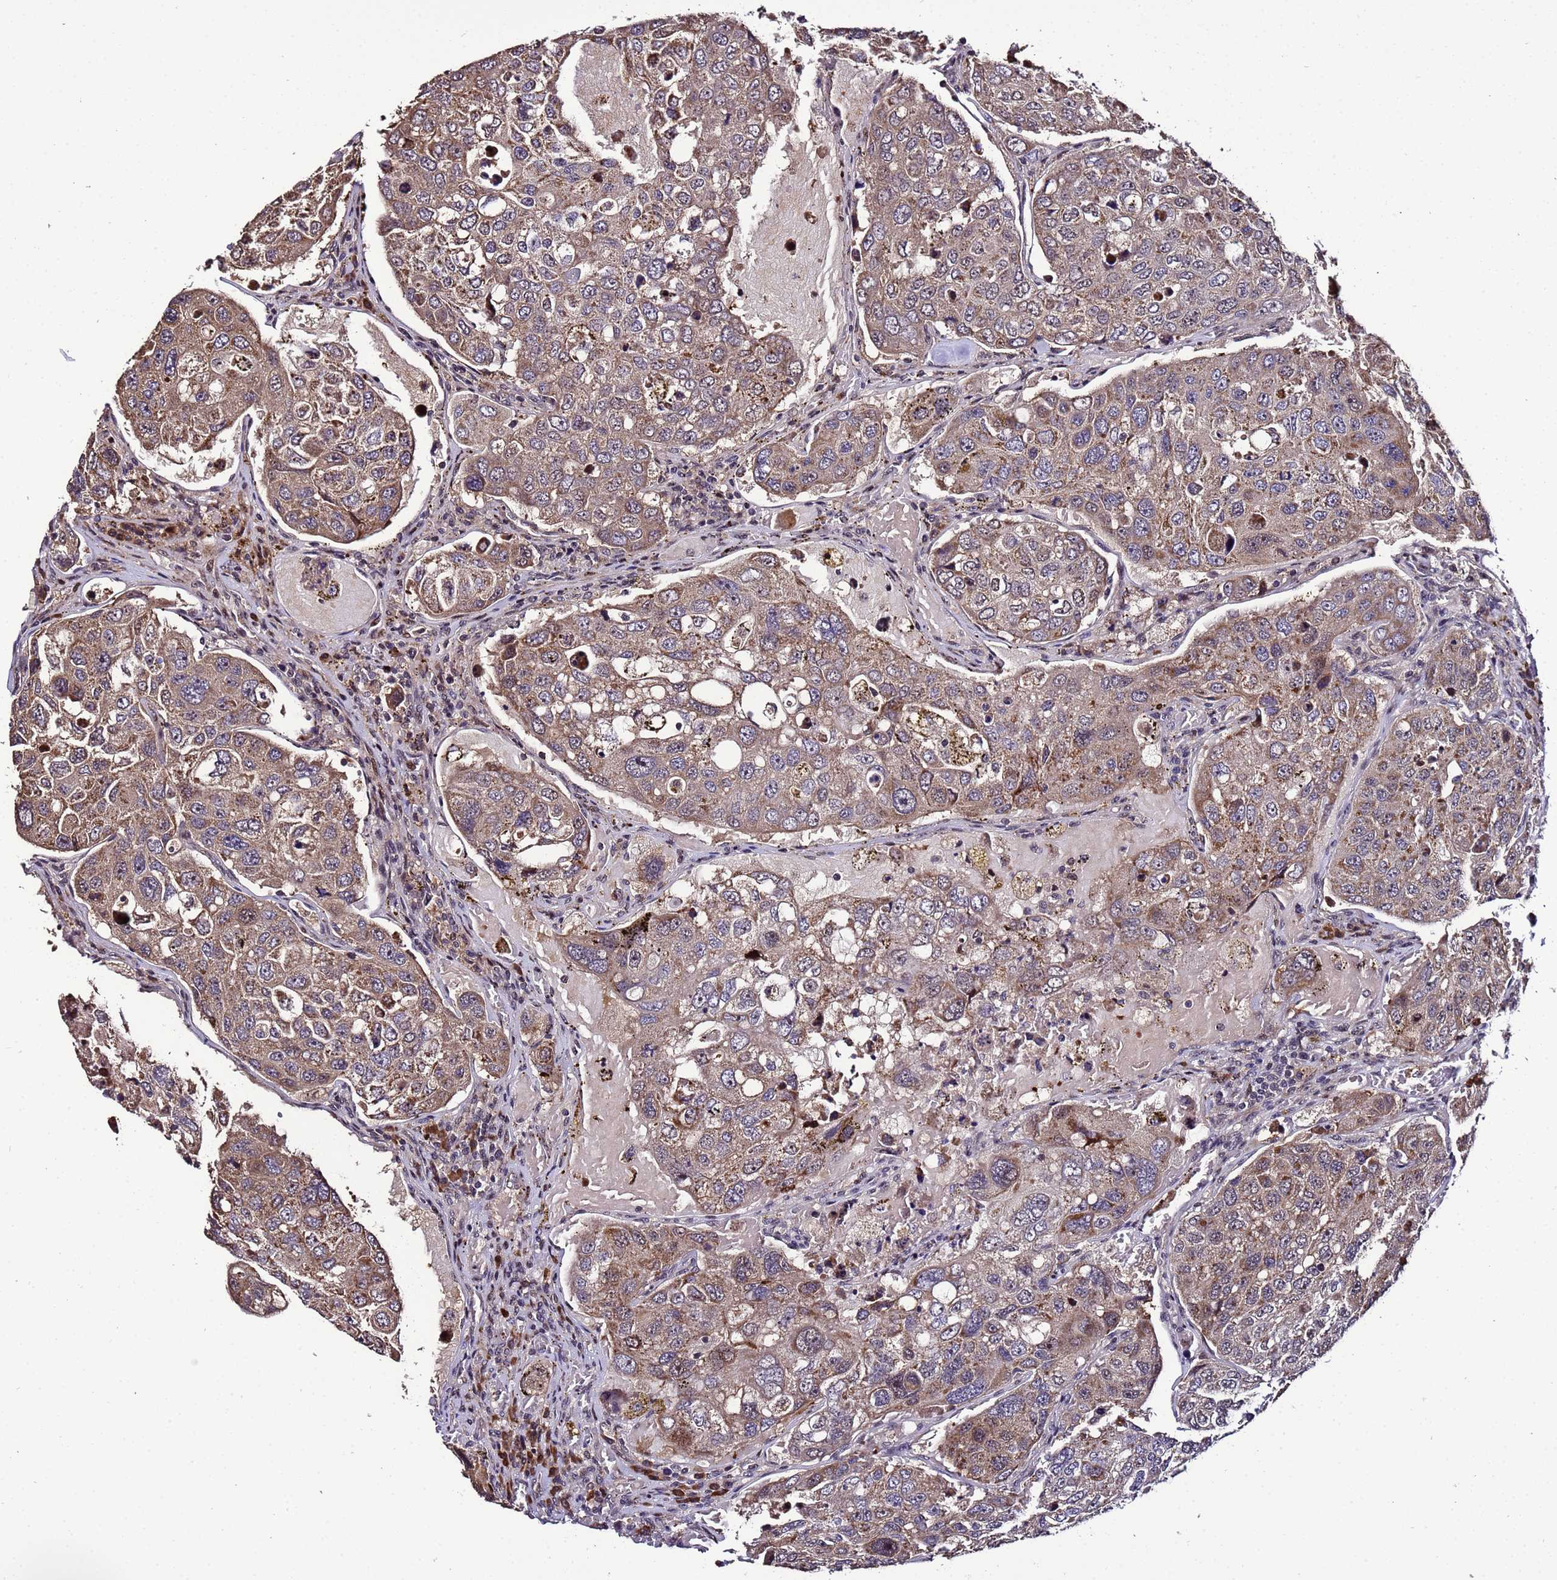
{"staining": {"intensity": "moderate", "quantity": ">75%", "location": "cytoplasmic/membranous"}, "tissue": "urothelial cancer", "cell_type": "Tumor cells", "image_type": "cancer", "snomed": [{"axis": "morphology", "description": "Urothelial carcinoma, High grade"}, {"axis": "topography", "description": "Lymph node"}, {"axis": "topography", "description": "Urinary bladder"}], "caption": "A brown stain labels moderate cytoplasmic/membranous positivity of a protein in human urothelial cancer tumor cells.", "gene": "WNK4", "patient": {"sex": "male", "age": 51}}